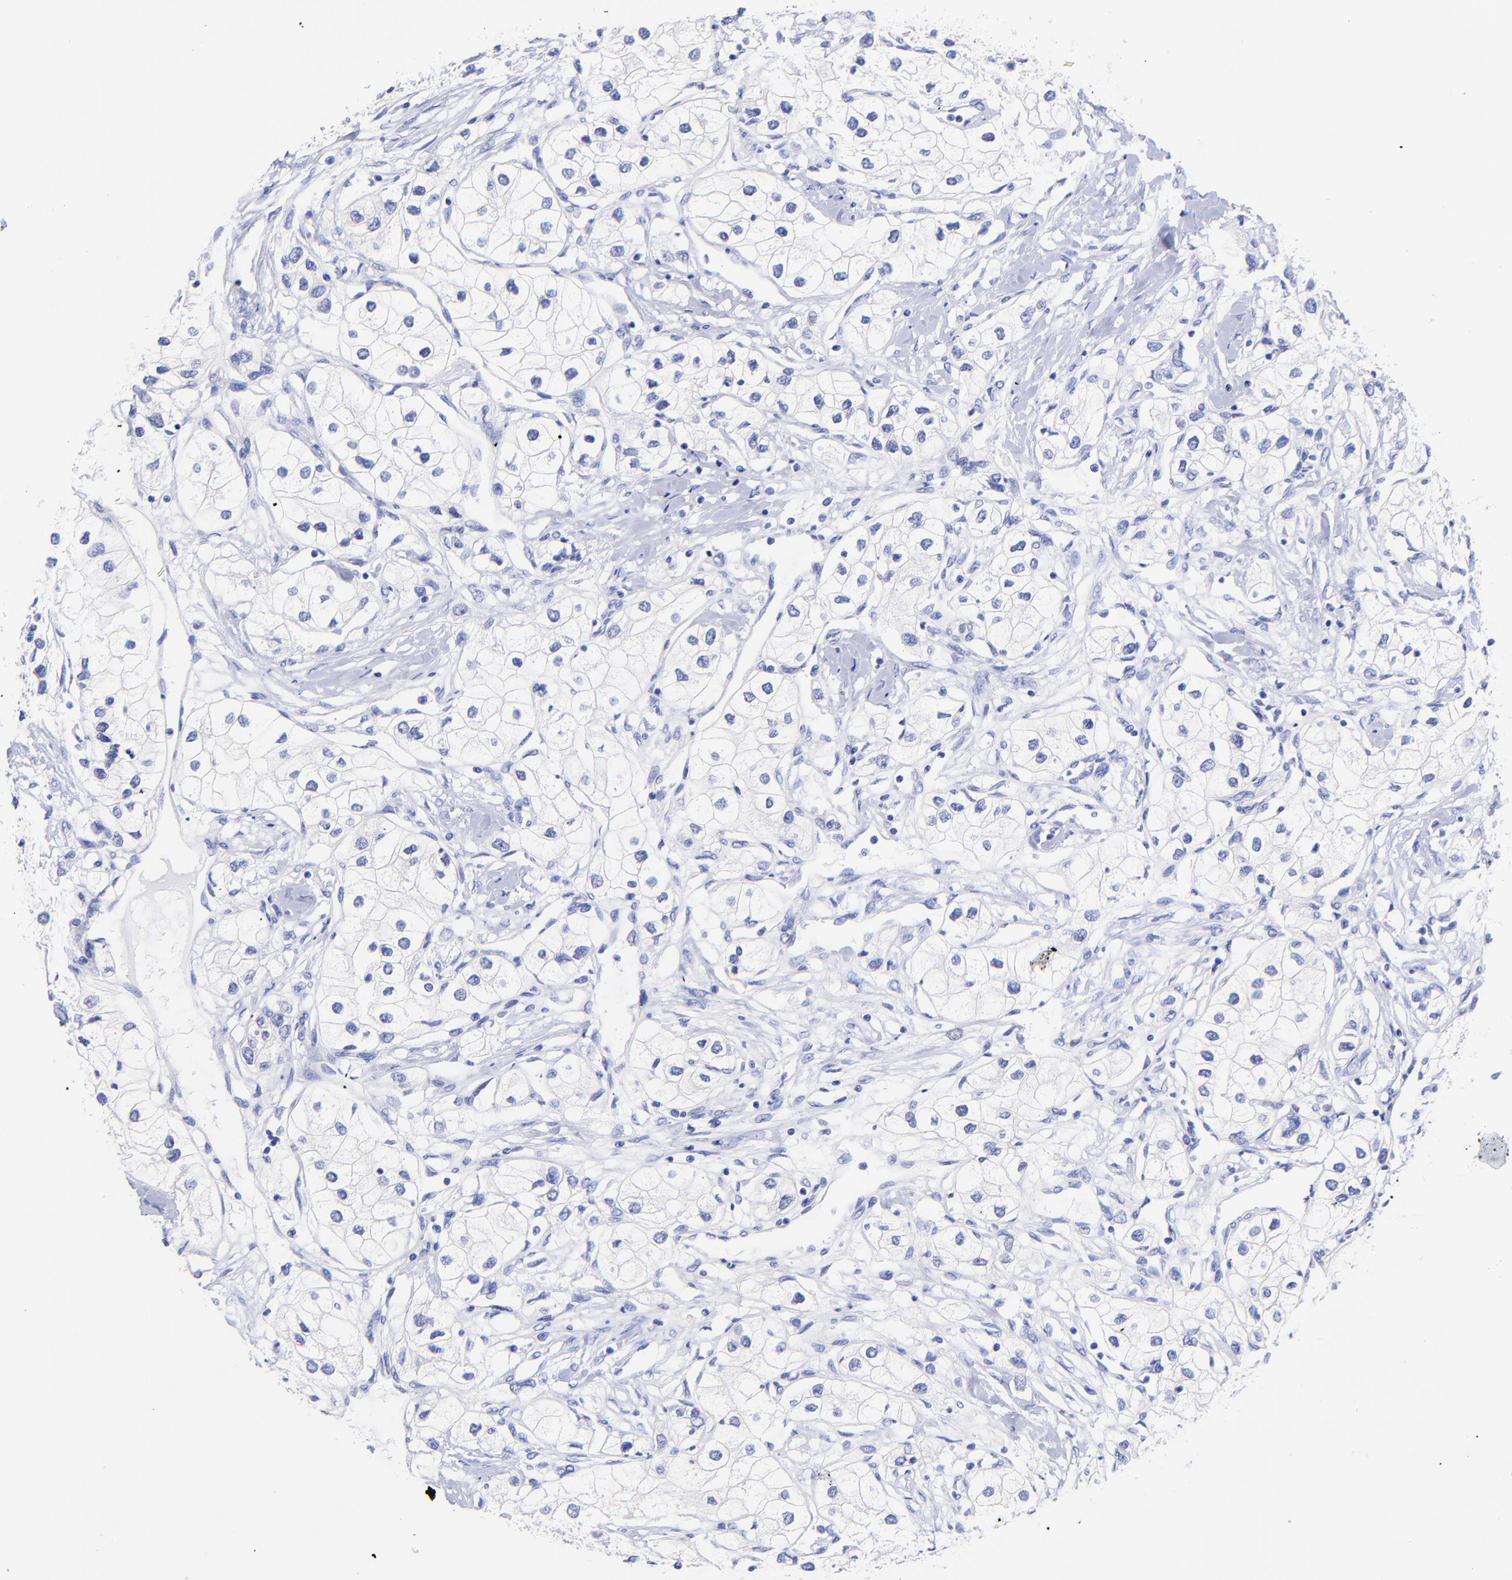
{"staining": {"intensity": "negative", "quantity": "none", "location": "none"}, "tissue": "renal cancer", "cell_type": "Tumor cells", "image_type": "cancer", "snomed": [{"axis": "morphology", "description": "Adenocarcinoma, NOS"}, {"axis": "topography", "description": "Kidney"}], "caption": "The photomicrograph shows no staining of tumor cells in renal cancer.", "gene": "GPHN", "patient": {"sex": "male", "age": 57}}